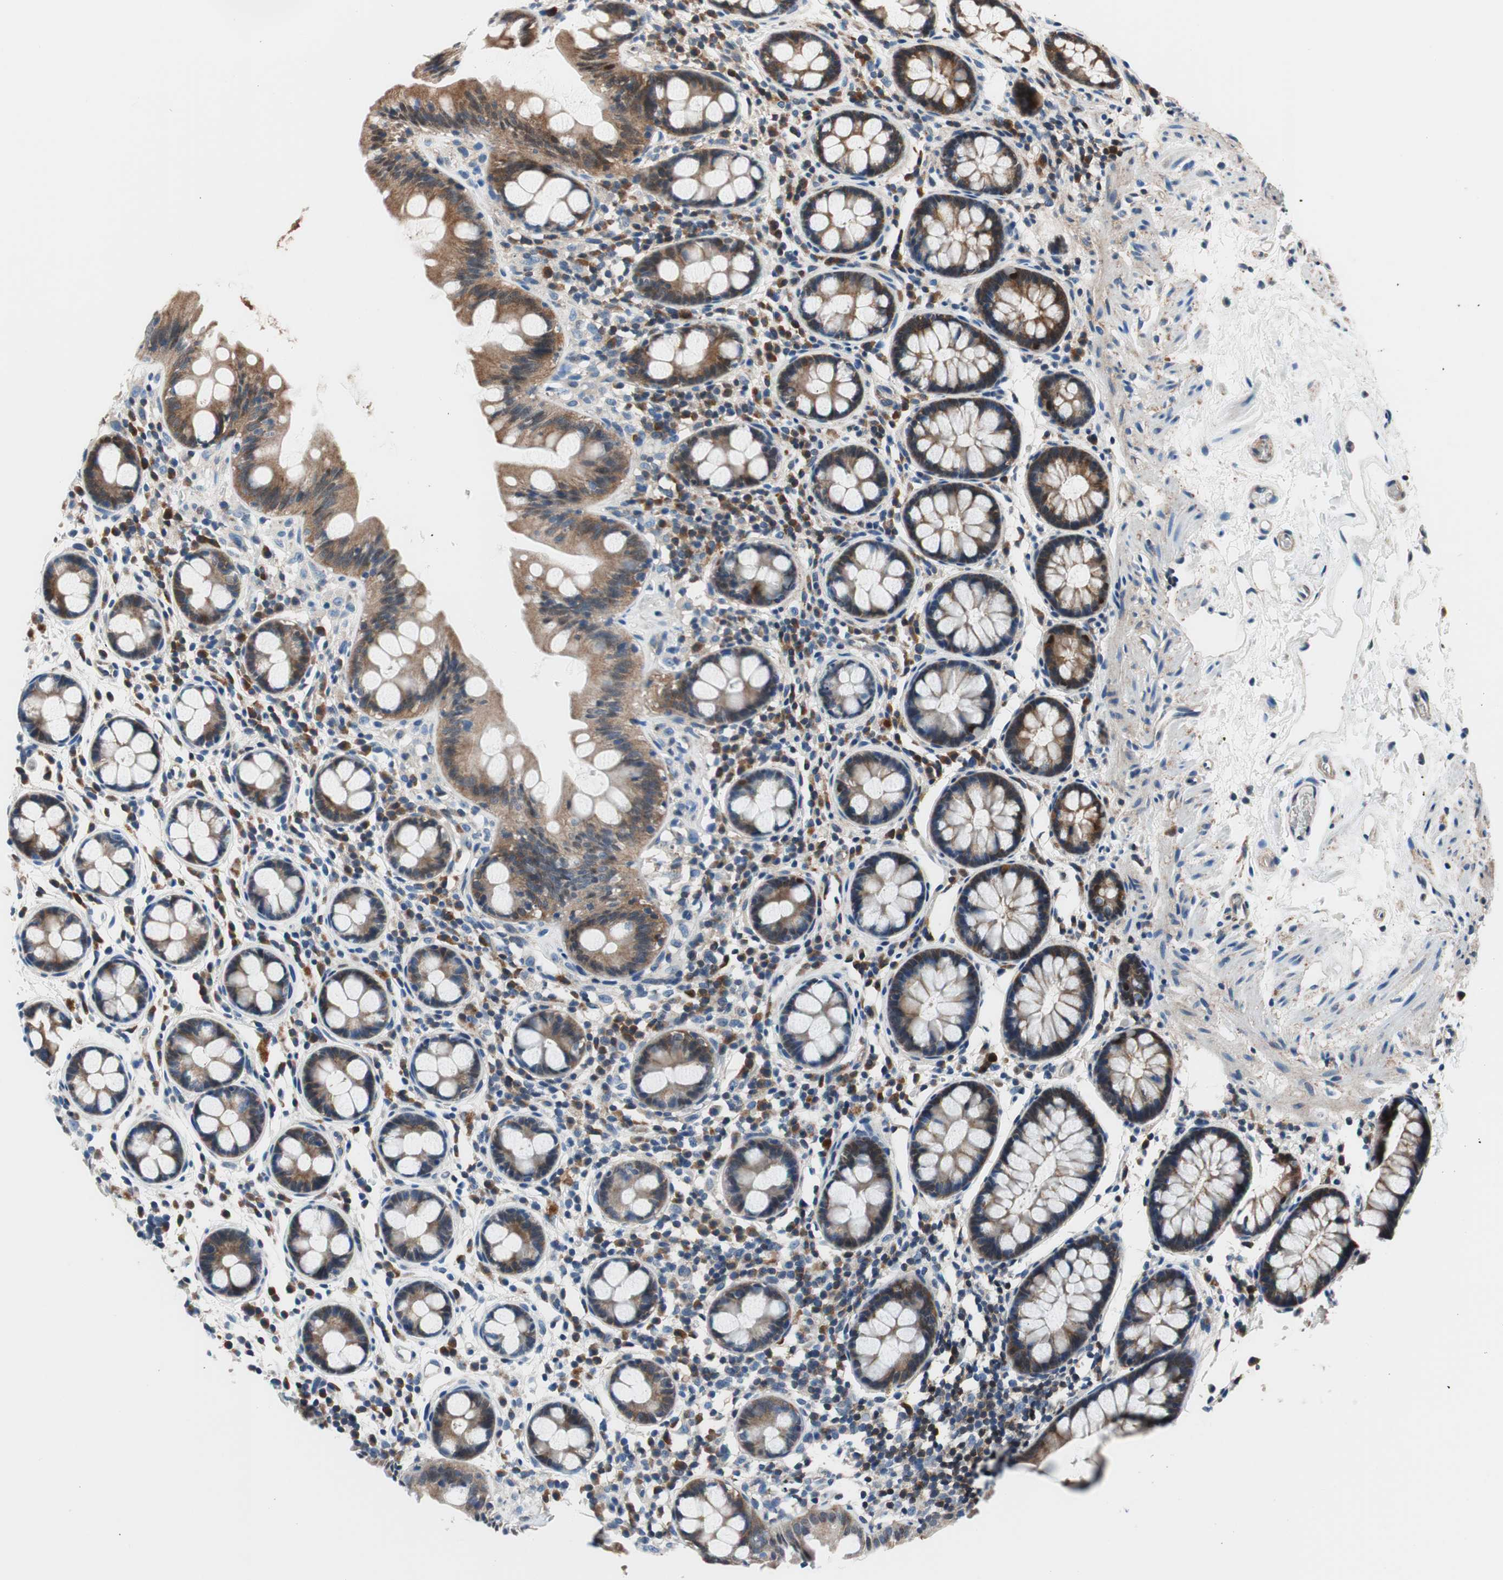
{"staining": {"intensity": "weak", "quantity": ">75%", "location": "cytoplasmic/membranous"}, "tissue": "colon", "cell_type": "Endothelial cells", "image_type": "normal", "snomed": [{"axis": "morphology", "description": "Normal tissue, NOS"}, {"axis": "topography", "description": "Colon"}], "caption": "IHC photomicrograph of benign colon: human colon stained using IHC shows low levels of weak protein expression localized specifically in the cytoplasmic/membranous of endothelial cells, appearing as a cytoplasmic/membranous brown color.", "gene": "PRDX2", "patient": {"sex": "female", "age": 80}}